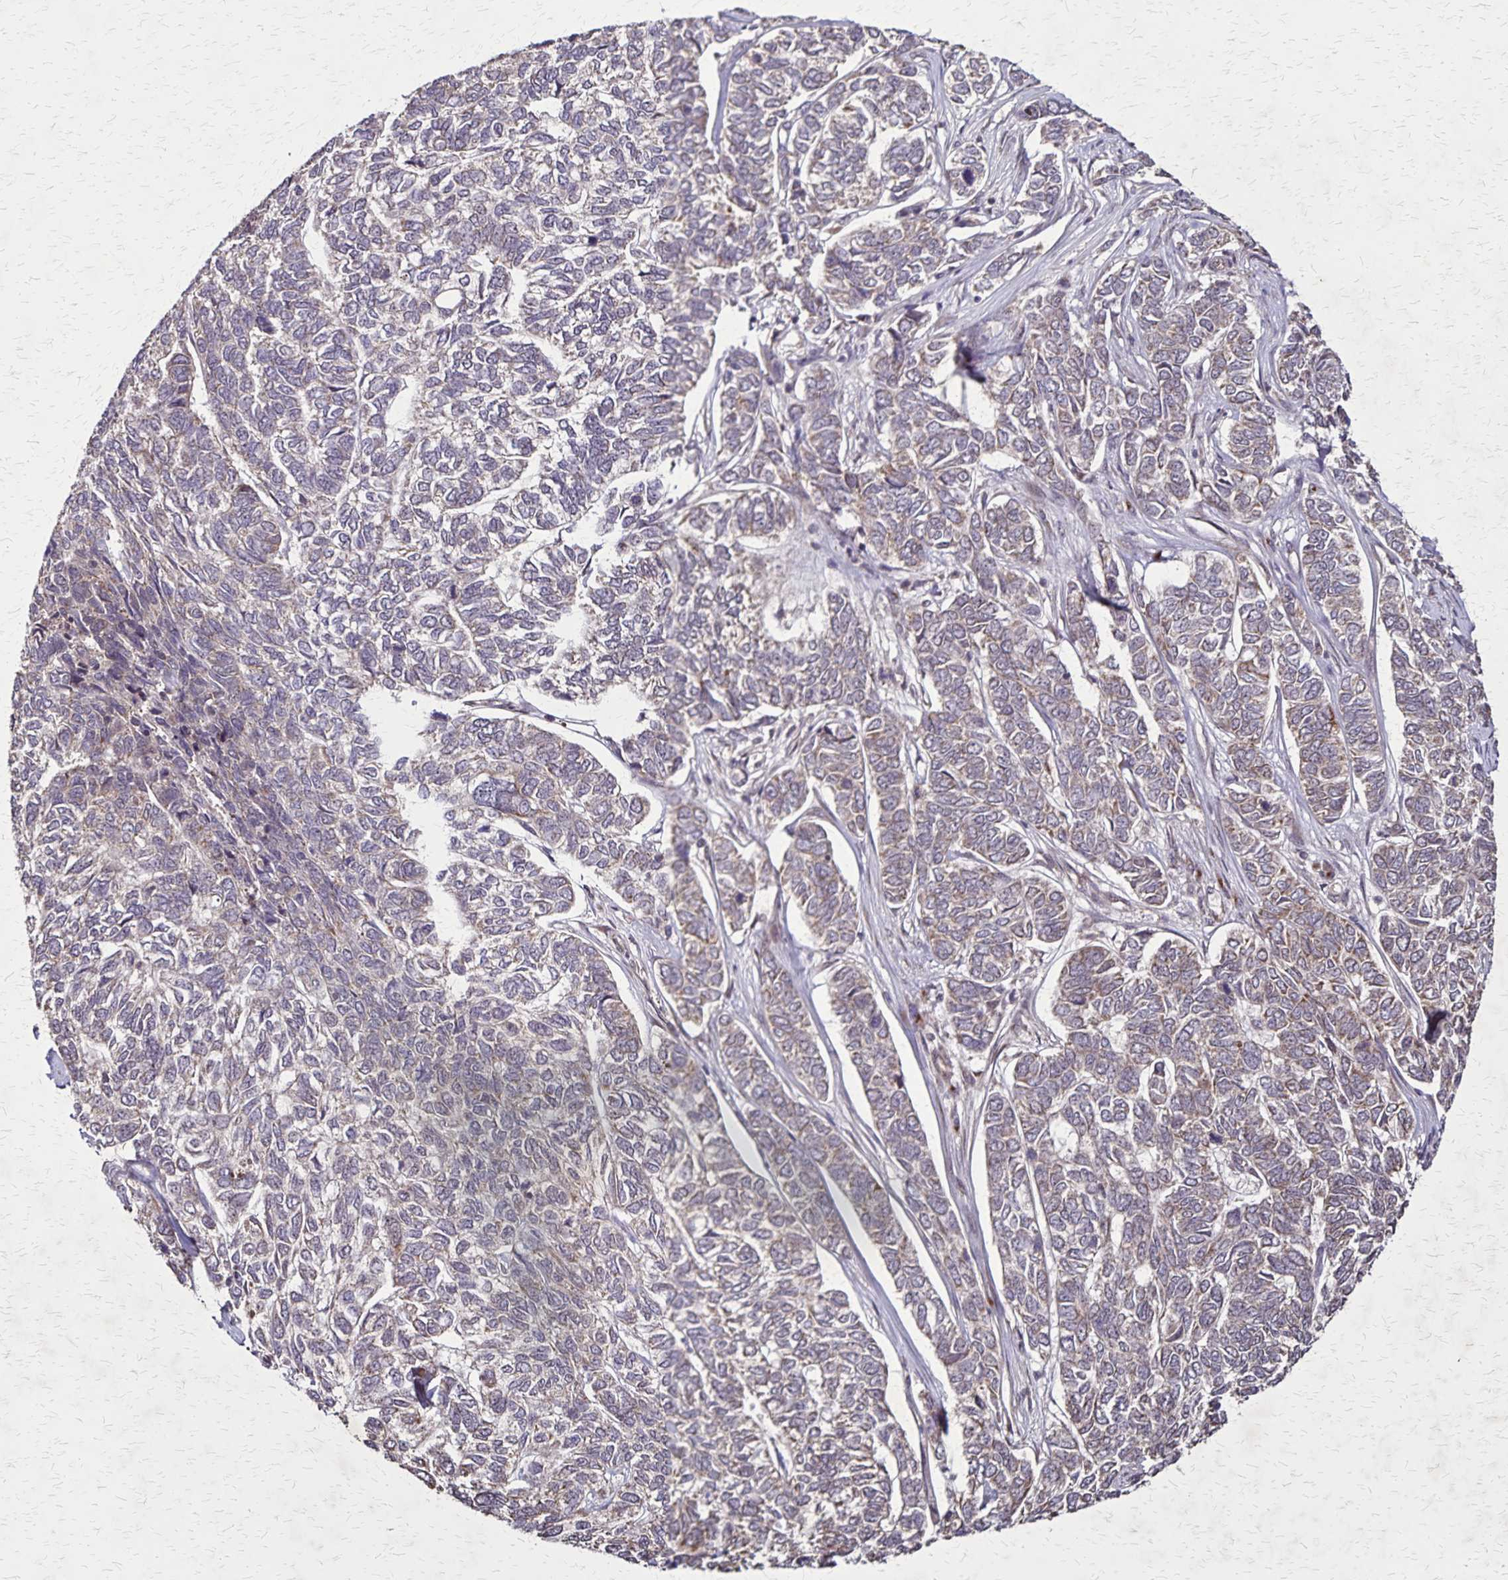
{"staining": {"intensity": "weak", "quantity": "25%-75%", "location": "cytoplasmic/membranous"}, "tissue": "skin cancer", "cell_type": "Tumor cells", "image_type": "cancer", "snomed": [{"axis": "morphology", "description": "Basal cell carcinoma"}, {"axis": "topography", "description": "Skin"}], "caption": "An immunohistochemistry (IHC) photomicrograph of neoplastic tissue is shown. Protein staining in brown labels weak cytoplasmic/membranous positivity in basal cell carcinoma (skin) within tumor cells.", "gene": "NFS1", "patient": {"sex": "female", "age": 65}}